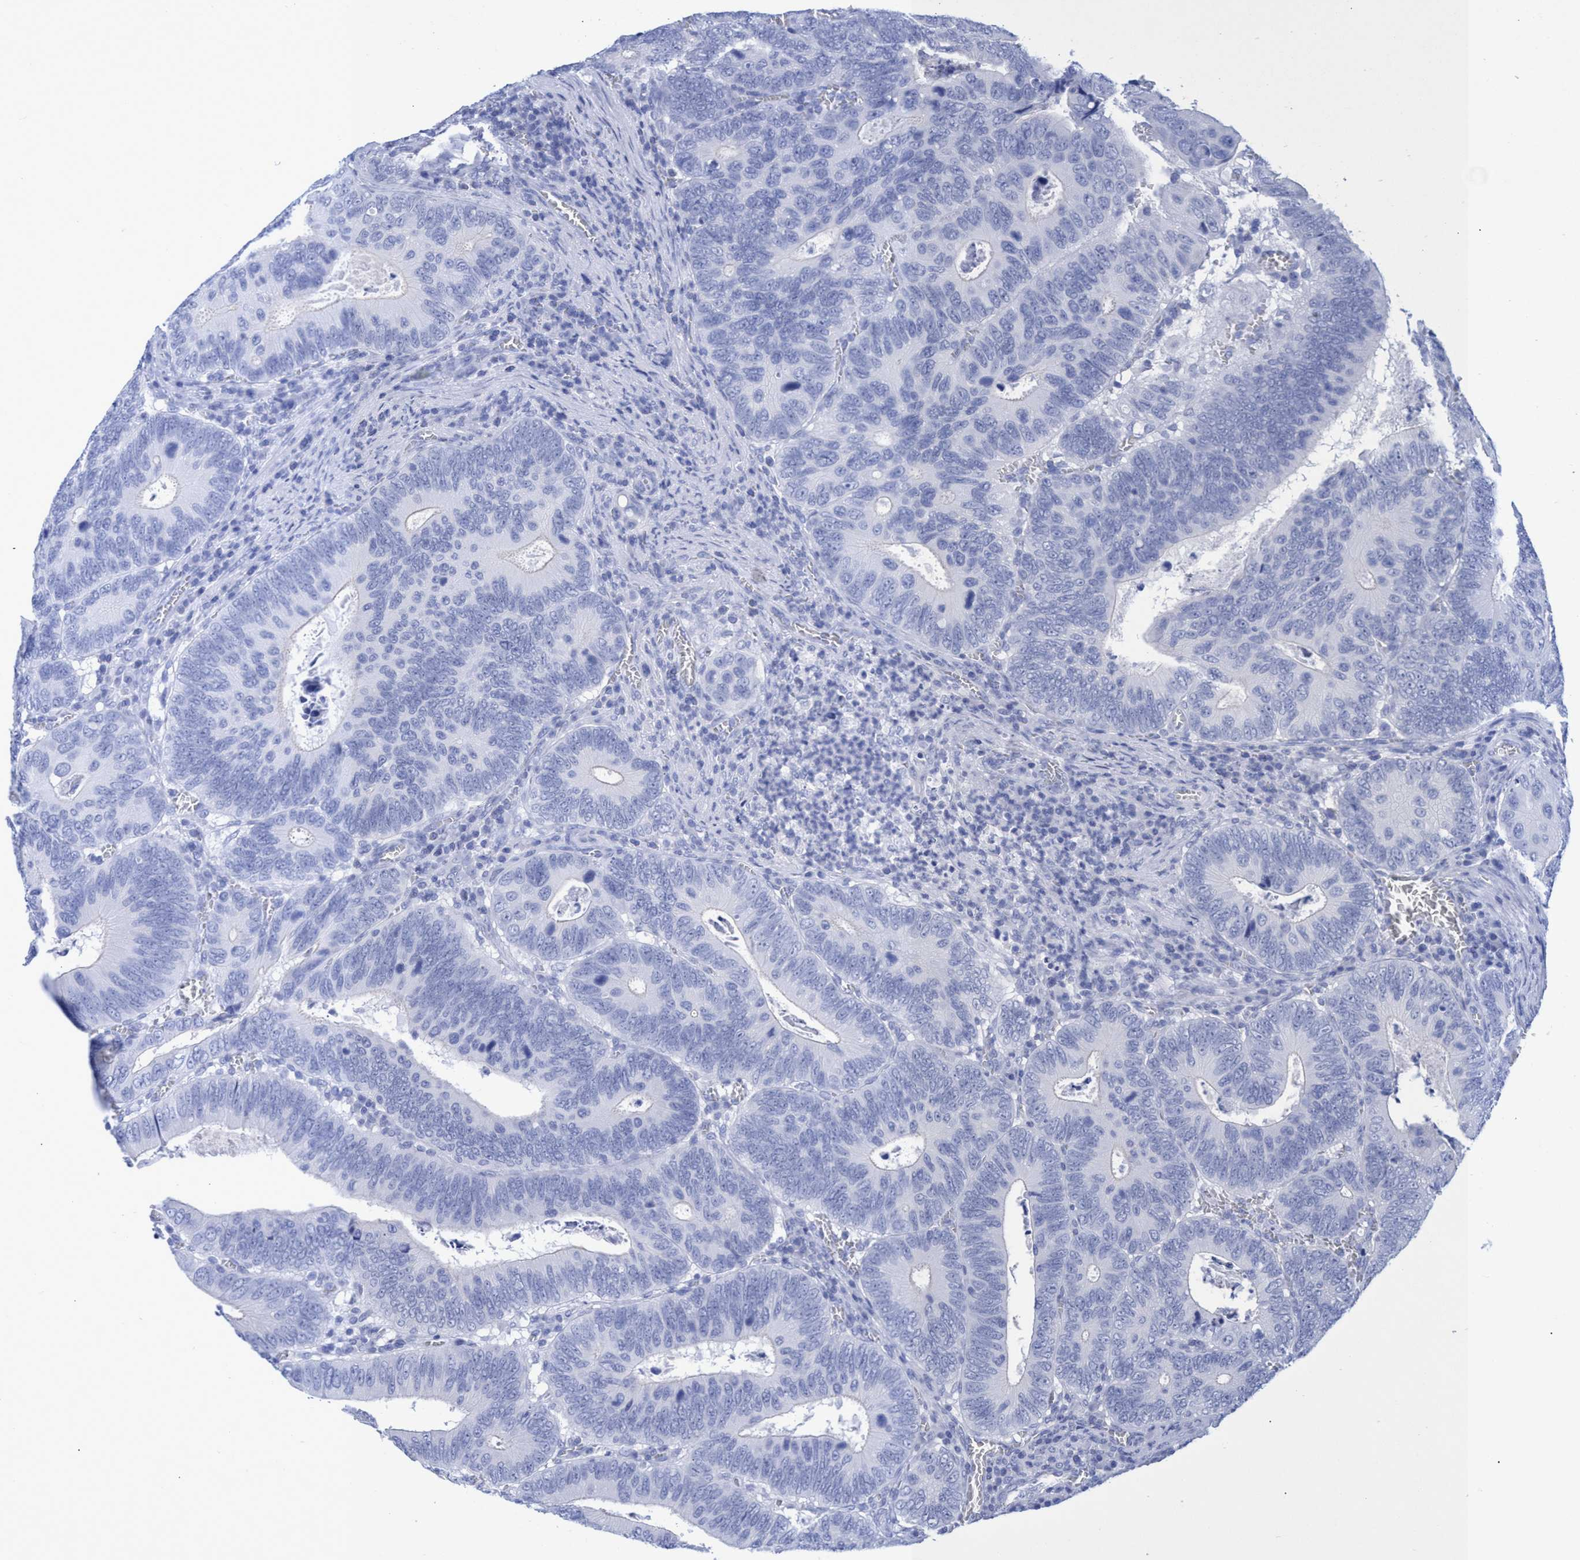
{"staining": {"intensity": "negative", "quantity": "none", "location": "none"}, "tissue": "colorectal cancer", "cell_type": "Tumor cells", "image_type": "cancer", "snomed": [{"axis": "morphology", "description": "Inflammation, NOS"}, {"axis": "morphology", "description": "Adenocarcinoma, NOS"}, {"axis": "topography", "description": "Colon"}], "caption": "Tumor cells show no significant protein staining in colorectal cancer (adenocarcinoma). (Brightfield microscopy of DAB (3,3'-diaminobenzidine) immunohistochemistry (IHC) at high magnification).", "gene": "INSL6", "patient": {"sex": "male", "age": 72}}